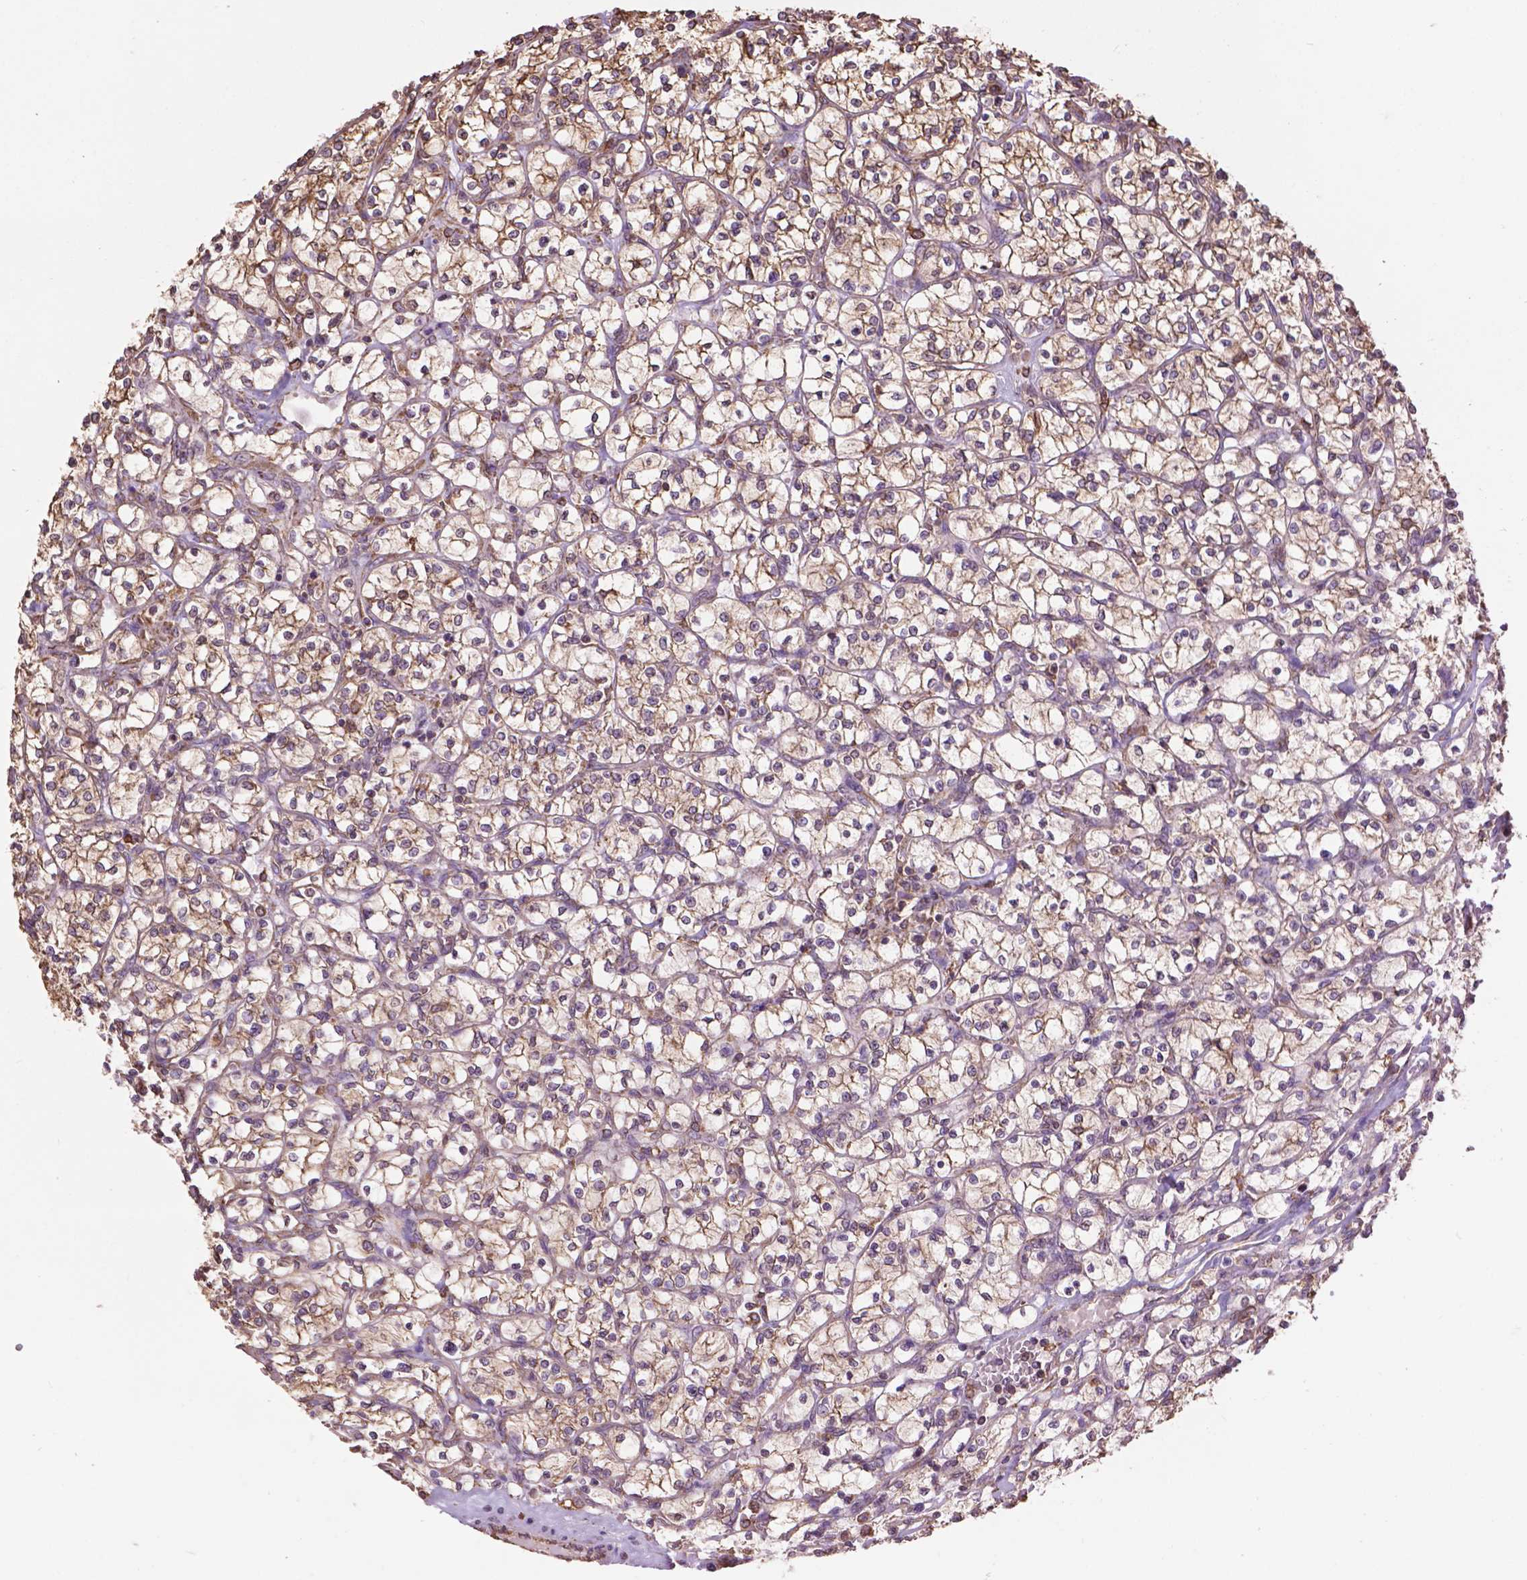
{"staining": {"intensity": "weak", "quantity": ">75%", "location": "cytoplasmic/membranous"}, "tissue": "renal cancer", "cell_type": "Tumor cells", "image_type": "cancer", "snomed": [{"axis": "morphology", "description": "Adenocarcinoma, NOS"}, {"axis": "topography", "description": "Kidney"}], "caption": "DAB (3,3'-diaminobenzidine) immunohistochemical staining of human adenocarcinoma (renal) reveals weak cytoplasmic/membranous protein positivity in about >75% of tumor cells.", "gene": "PPP2R5E", "patient": {"sex": "female", "age": 64}}